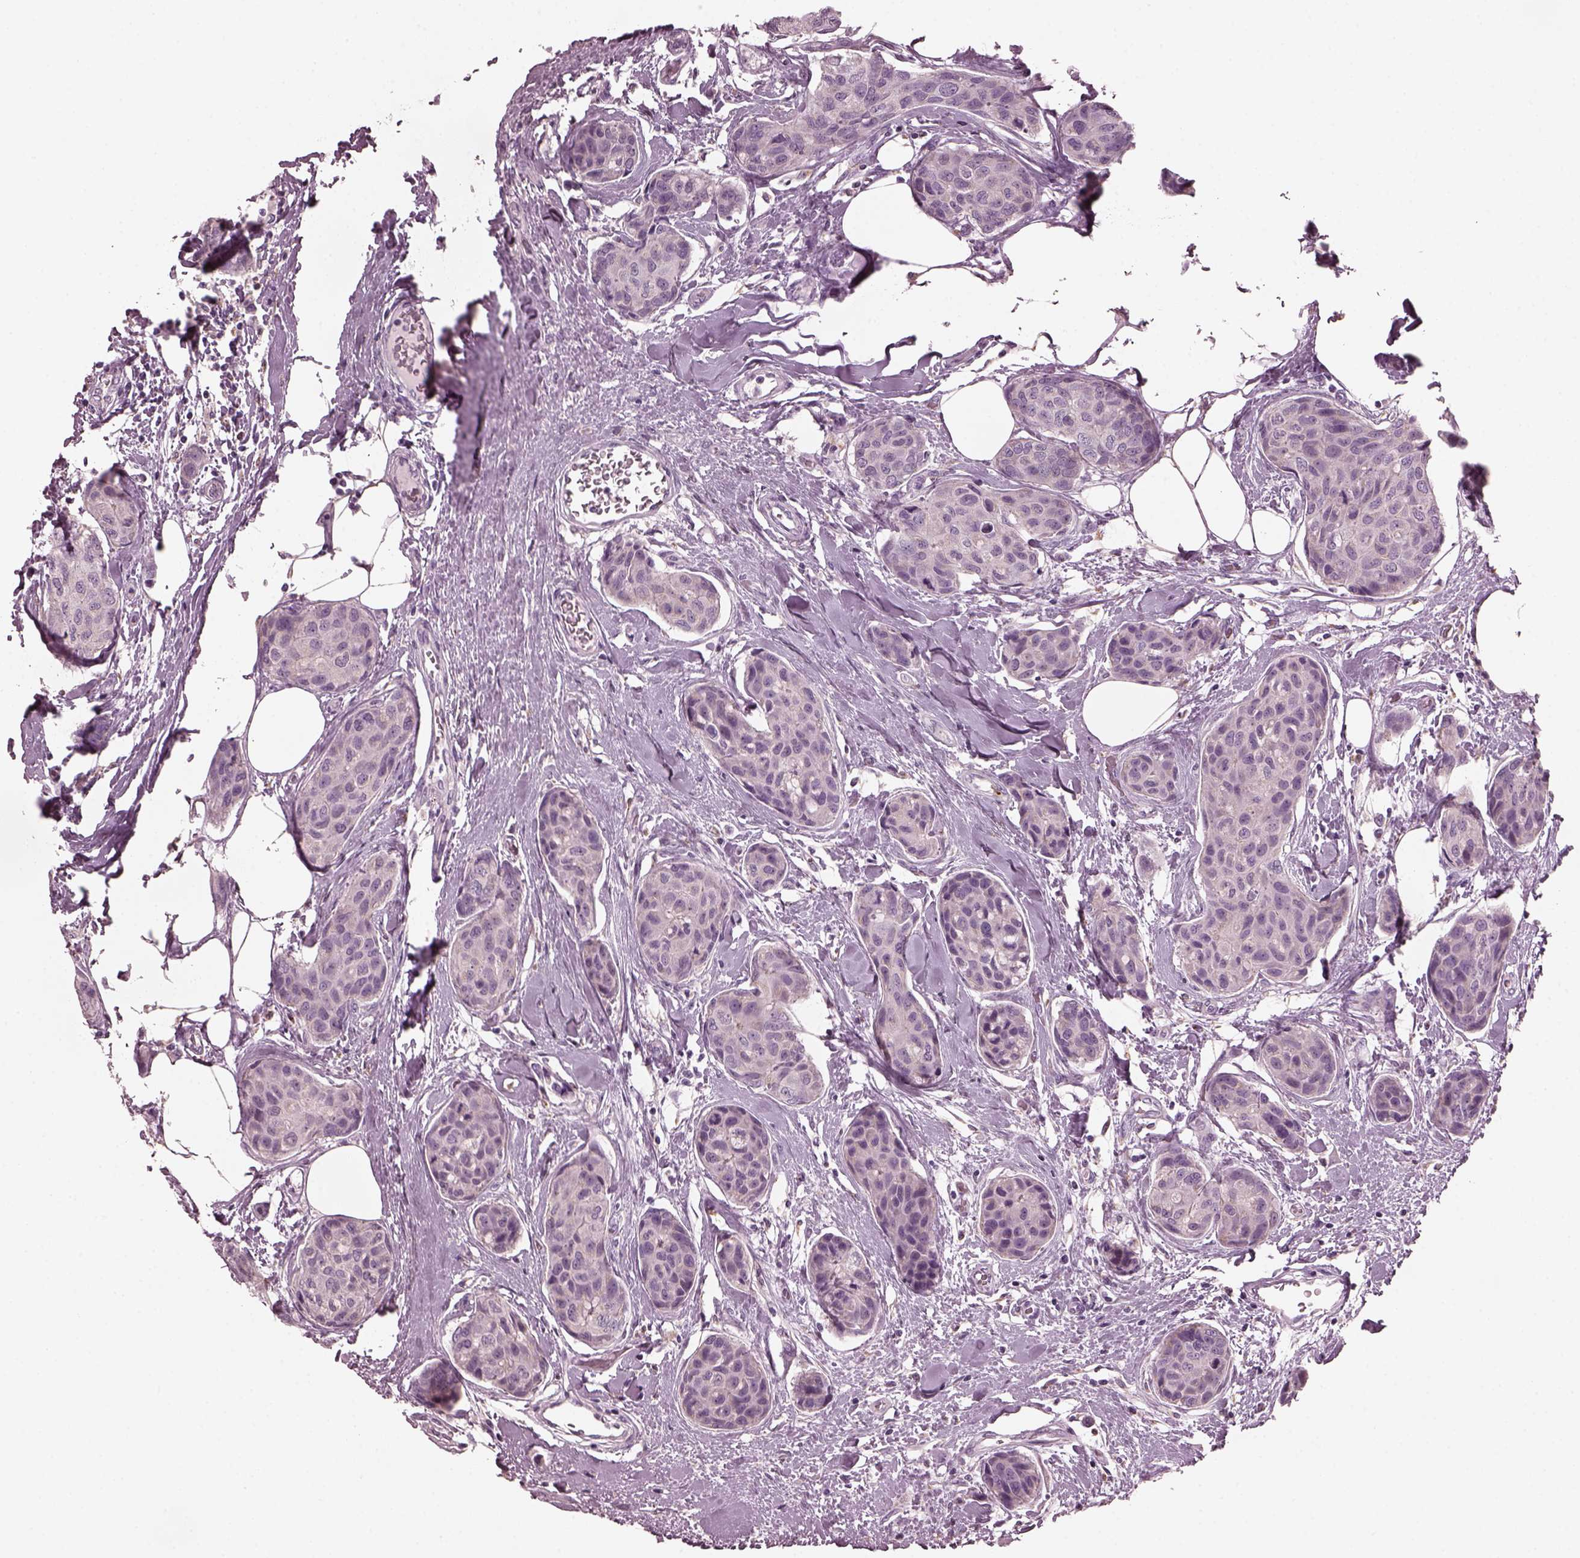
{"staining": {"intensity": "negative", "quantity": "none", "location": "none"}, "tissue": "breast cancer", "cell_type": "Tumor cells", "image_type": "cancer", "snomed": [{"axis": "morphology", "description": "Duct carcinoma"}, {"axis": "topography", "description": "Breast"}], "caption": "Breast cancer (intraductal carcinoma) stained for a protein using IHC reveals no positivity tumor cells.", "gene": "SLAMF8", "patient": {"sex": "female", "age": 80}}